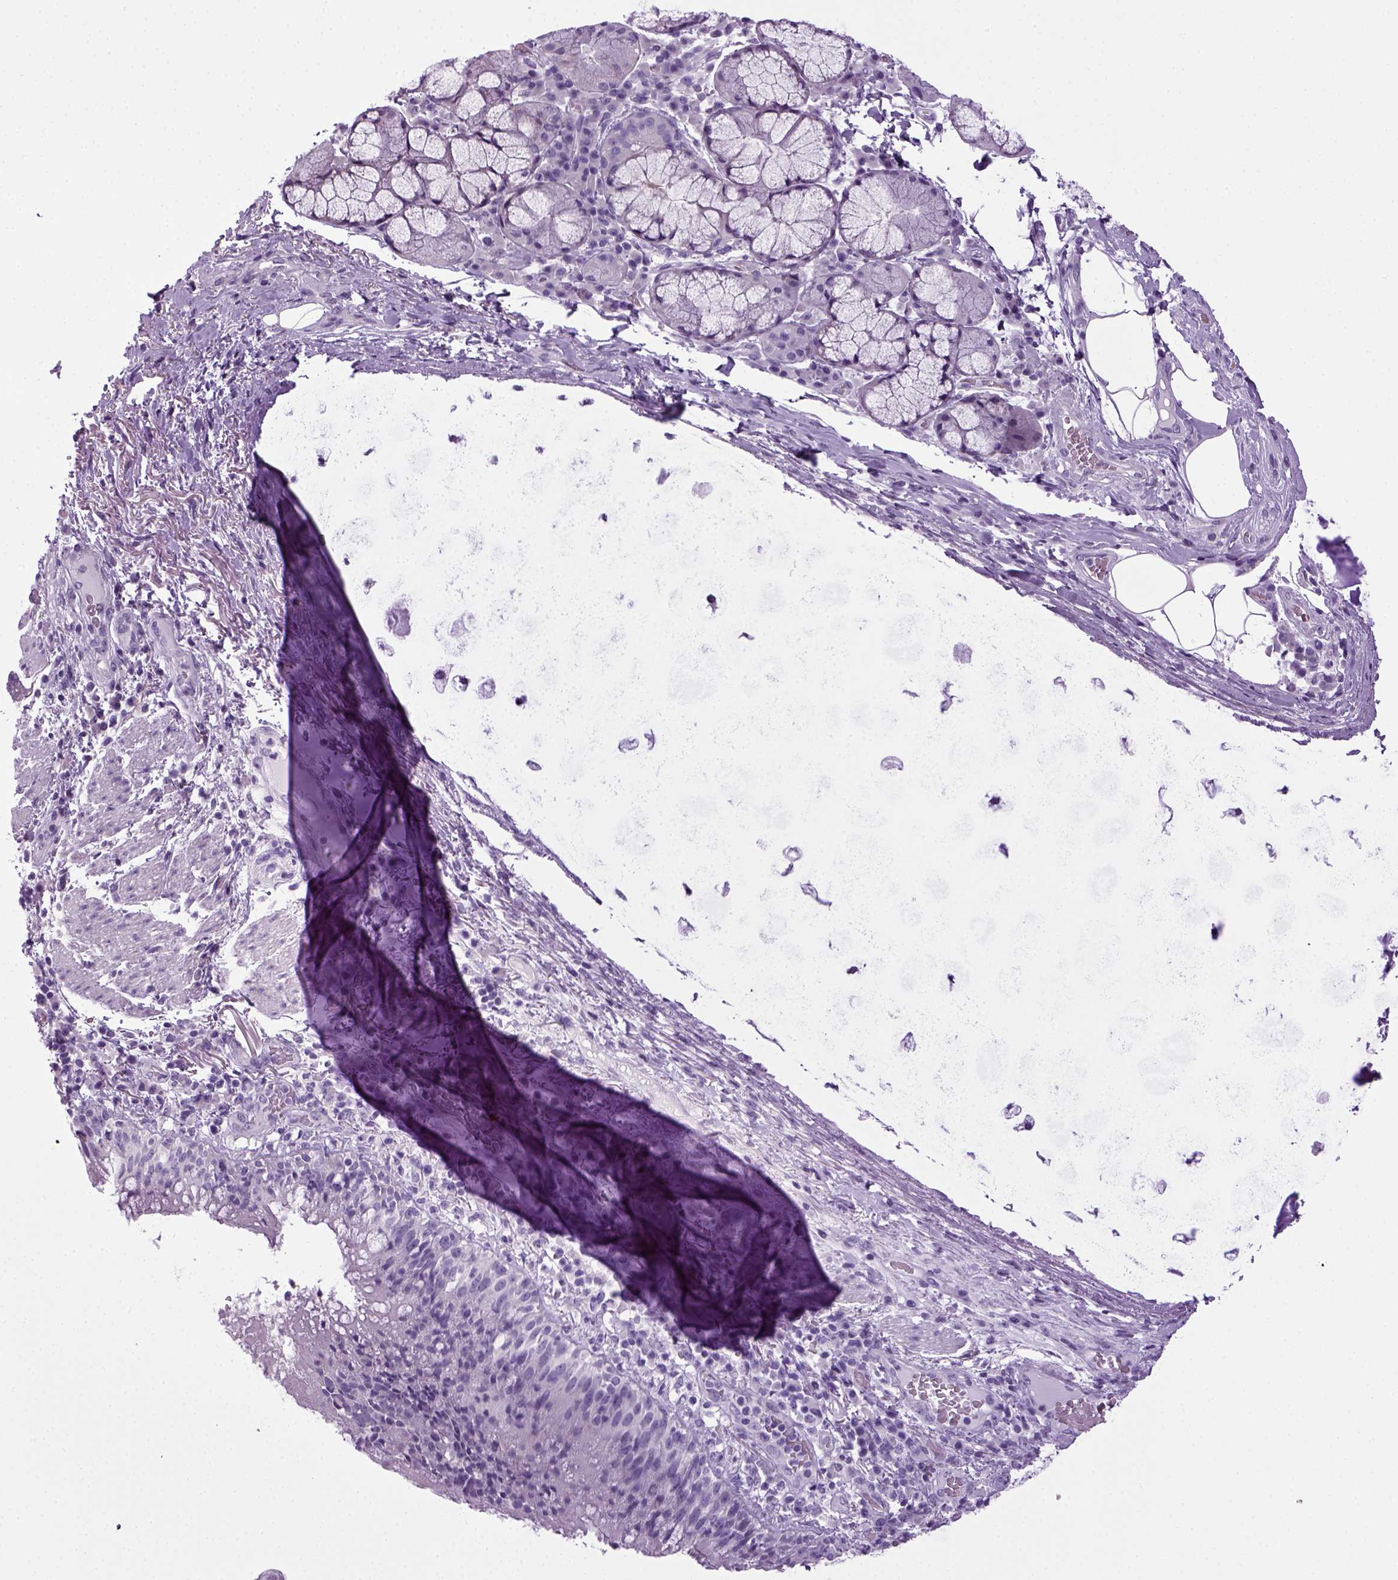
{"staining": {"intensity": "negative", "quantity": "none", "location": "none"}, "tissue": "bronchus", "cell_type": "Respiratory epithelial cells", "image_type": "normal", "snomed": [{"axis": "morphology", "description": "Normal tissue, NOS"}, {"axis": "topography", "description": "Lymph node"}, {"axis": "topography", "description": "Bronchus"}], "caption": "High magnification brightfield microscopy of normal bronchus stained with DAB (brown) and counterstained with hematoxylin (blue): respiratory epithelial cells show no significant staining. The staining is performed using DAB (3,3'-diaminobenzidine) brown chromogen with nuclei counter-stained in using hematoxylin.", "gene": "HMCN2", "patient": {"sex": "male", "age": 56}}